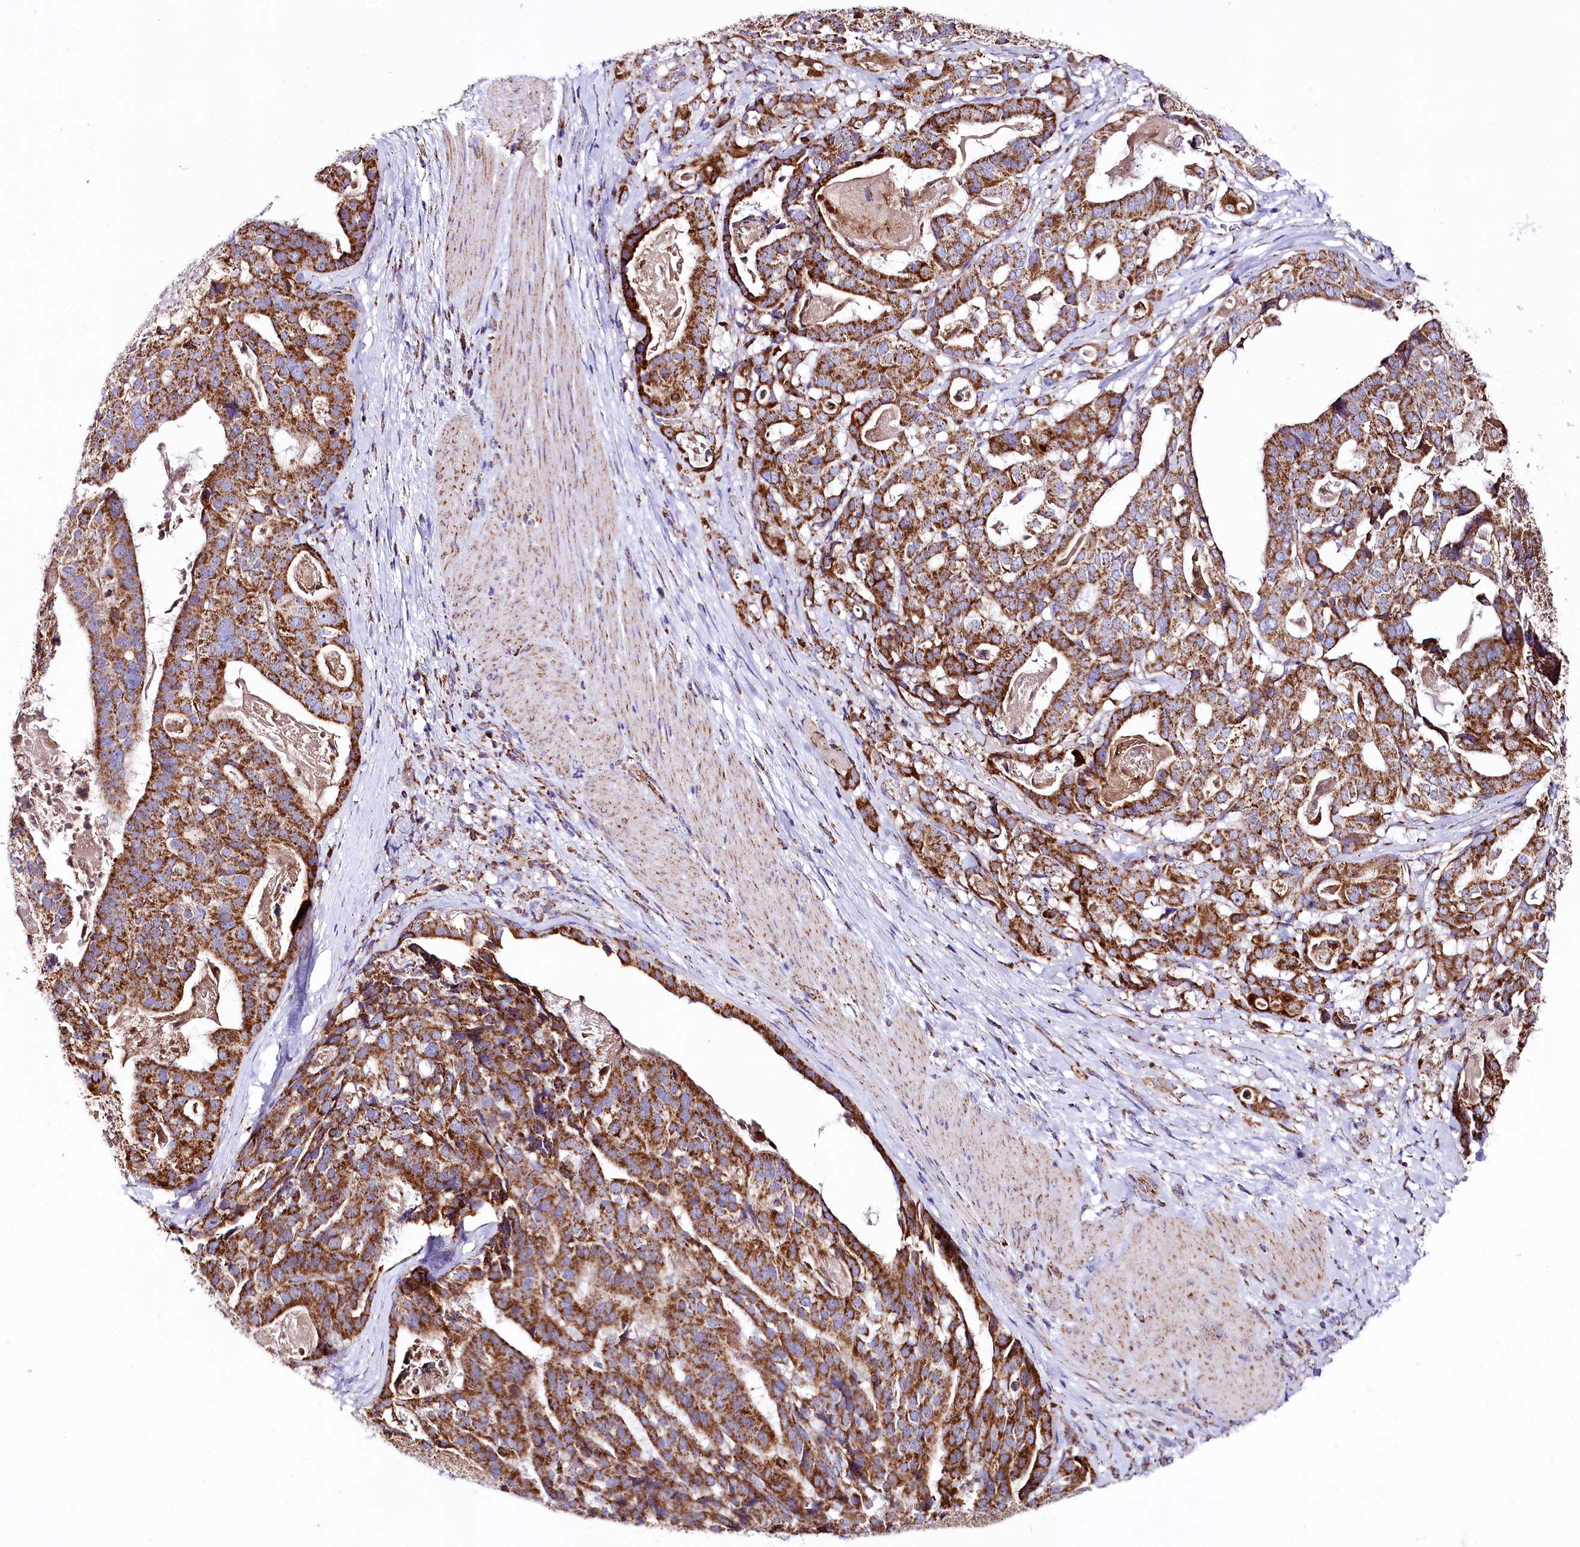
{"staining": {"intensity": "strong", "quantity": ">75%", "location": "cytoplasmic/membranous"}, "tissue": "stomach cancer", "cell_type": "Tumor cells", "image_type": "cancer", "snomed": [{"axis": "morphology", "description": "Adenocarcinoma, NOS"}, {"axis": "topography", "description": "Stomach"}], "caption": "An image of stomach cancer (adenocarcinoma) stained for a protein demonstrates strong cytoplasmic/membranous brown staining in tumor cells.", "gene": "APLP2", "patient": {"sex": "male", "age": 48}}